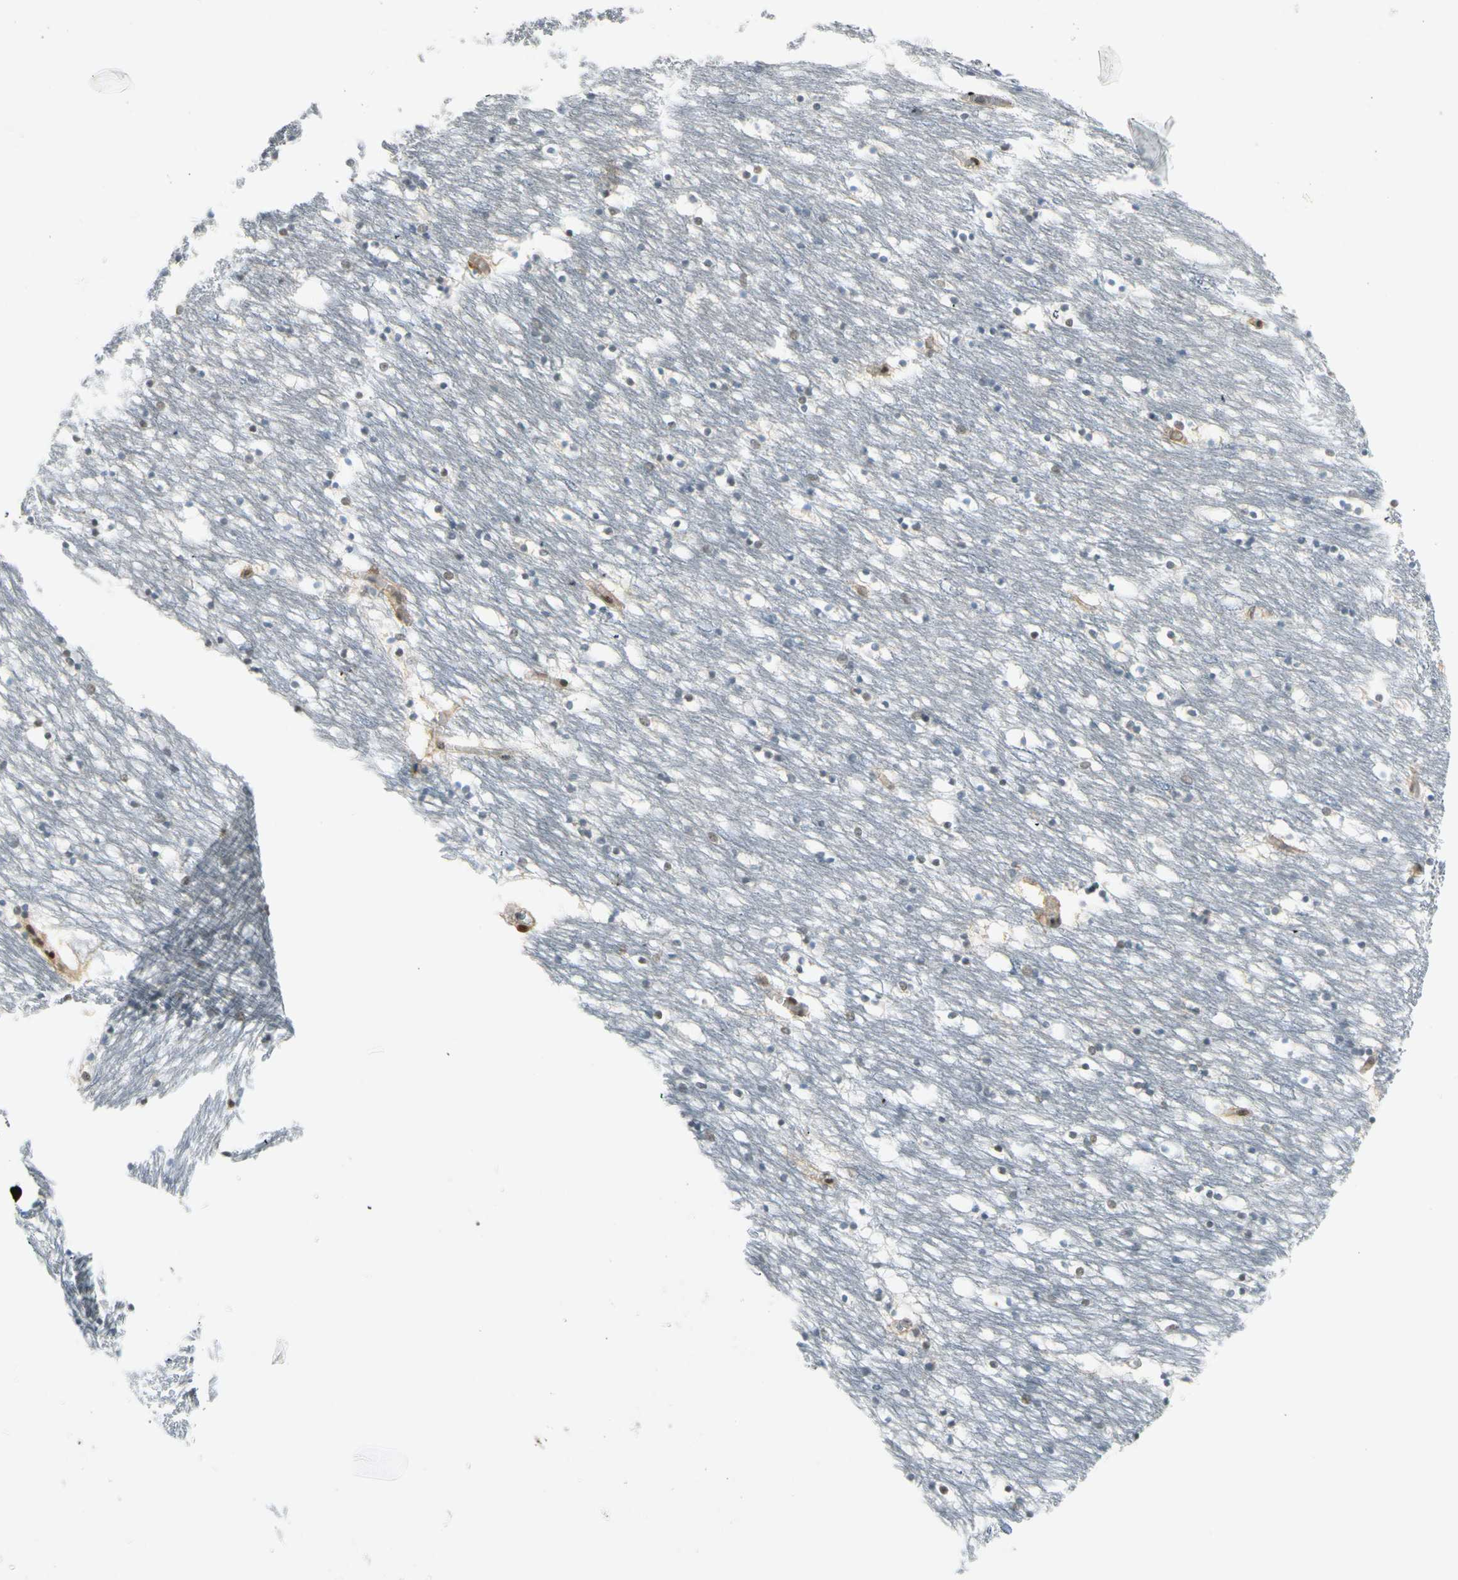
{"staining": {"intensity": "weak", "quantity": "<25%", "location": "nuclear"}, "tissue": "caudate", "cell_type": "Glial cells", "image_type": "normal", "snomed": [{"axis": "morphology", "description": "Normal tissue, NOS"}, {"axis": "topography", "description": "Lateral ventricle wall"}], "caption": "High power microscopy photomicrograph of an immunohistochemistry micrograph of normal caudate, revealing no significant positivity in glial cells.", "gene": "DAXX", "patient": {"sex": "male", "age": 45}}